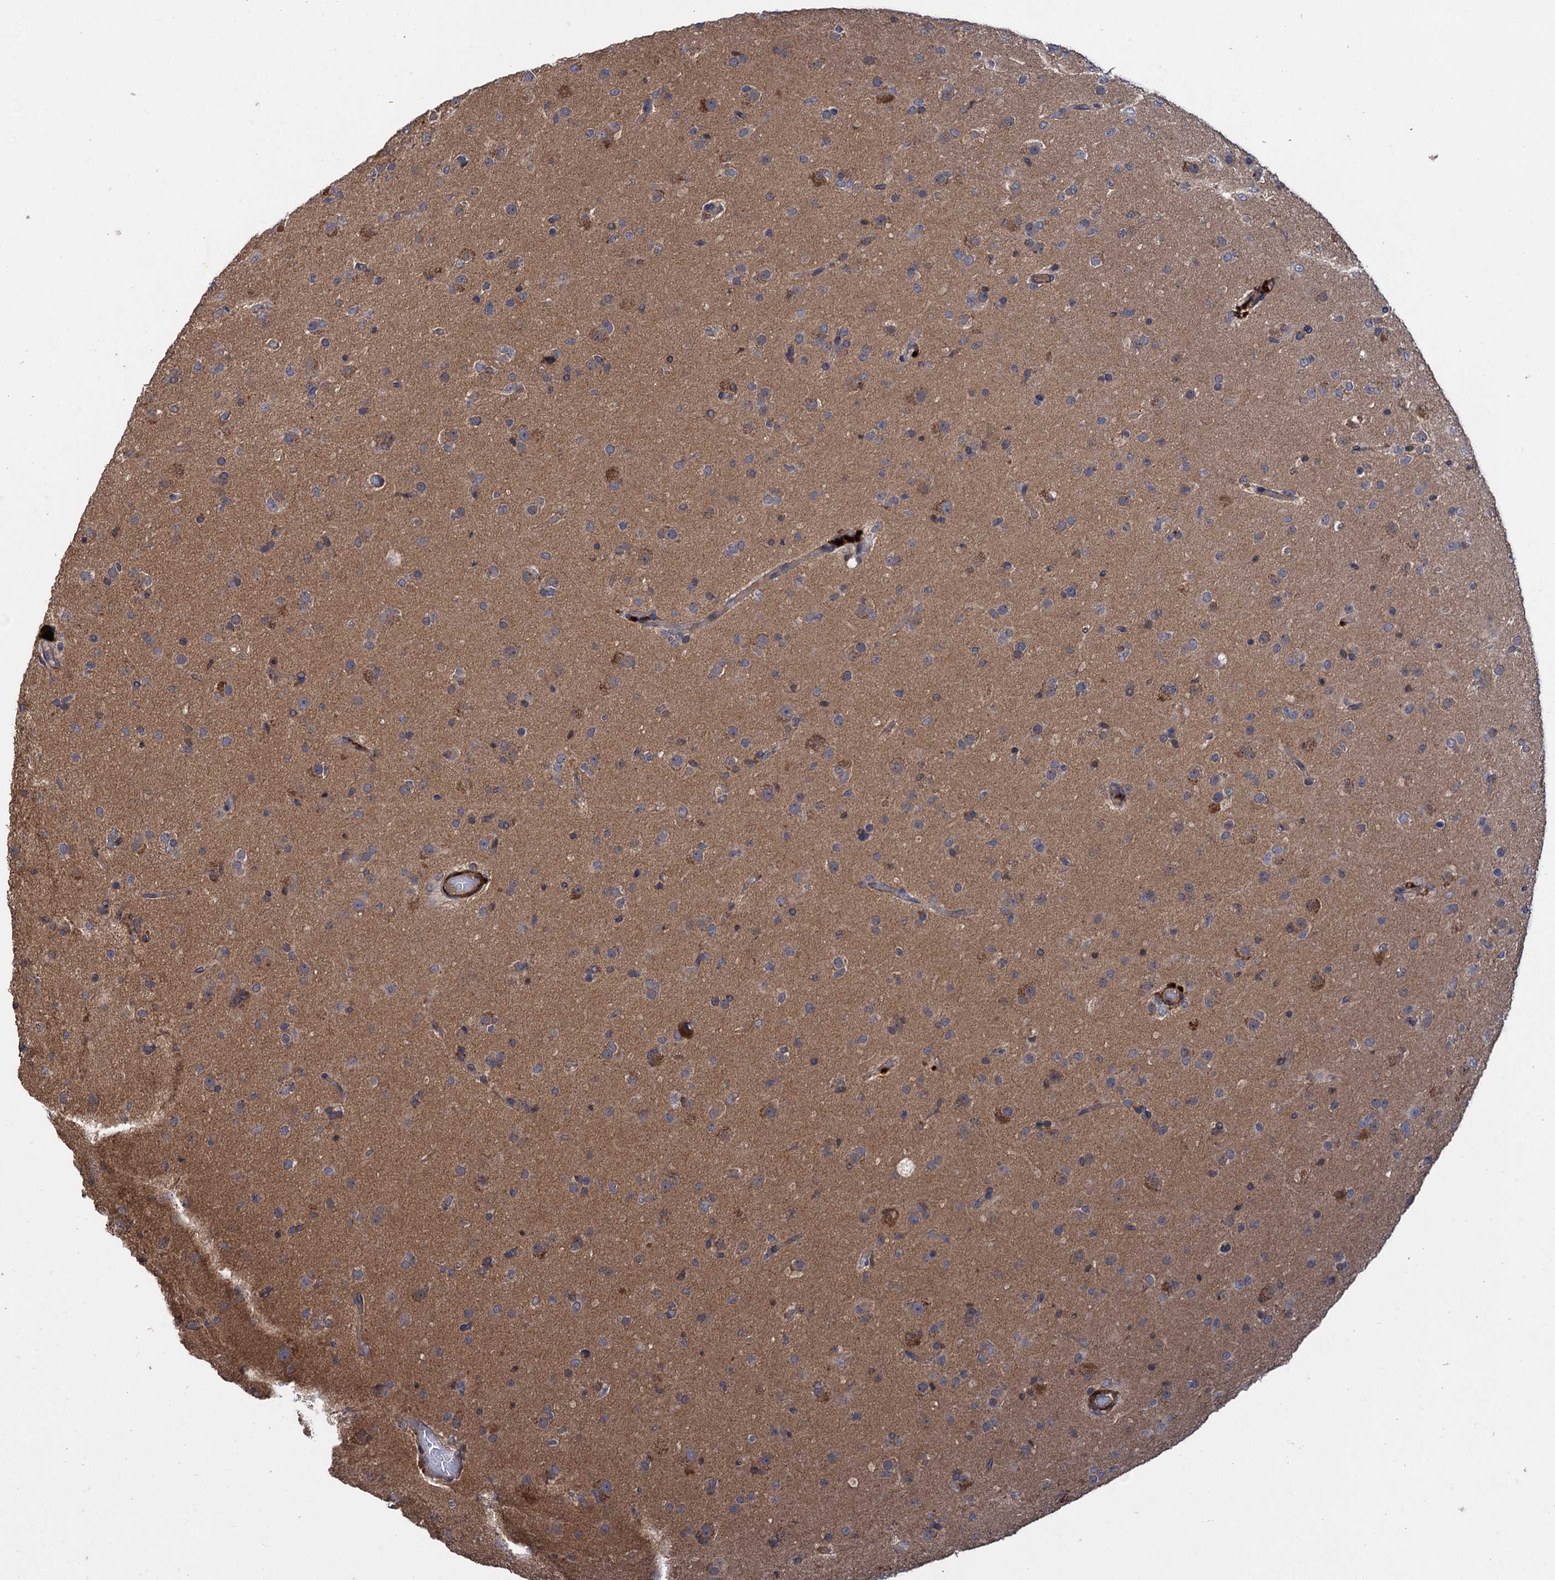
{"staining": {"intensity": "weak", "quantity": "<25%", "location": "cytoplasmic/membranous"}, "tissue": "glioma", "cell_type": "Tumor cells", "image_type": "cancer", "snomed": [{"axis": "morphology", "description": "Glioma, malignant, Low grade"}, {"axis": "topography", "description": "Brain"}], "caption": "There is no significant staining in tumor cells of low-grade glioma (malignant). (DAB (3,3'-diaminobenzidine) immunohistochemistry (IHC) visualized using brightfield microscopy, high magnification).", "gene": "DGKA", "patient": {"sex": "male", "age": 65}}